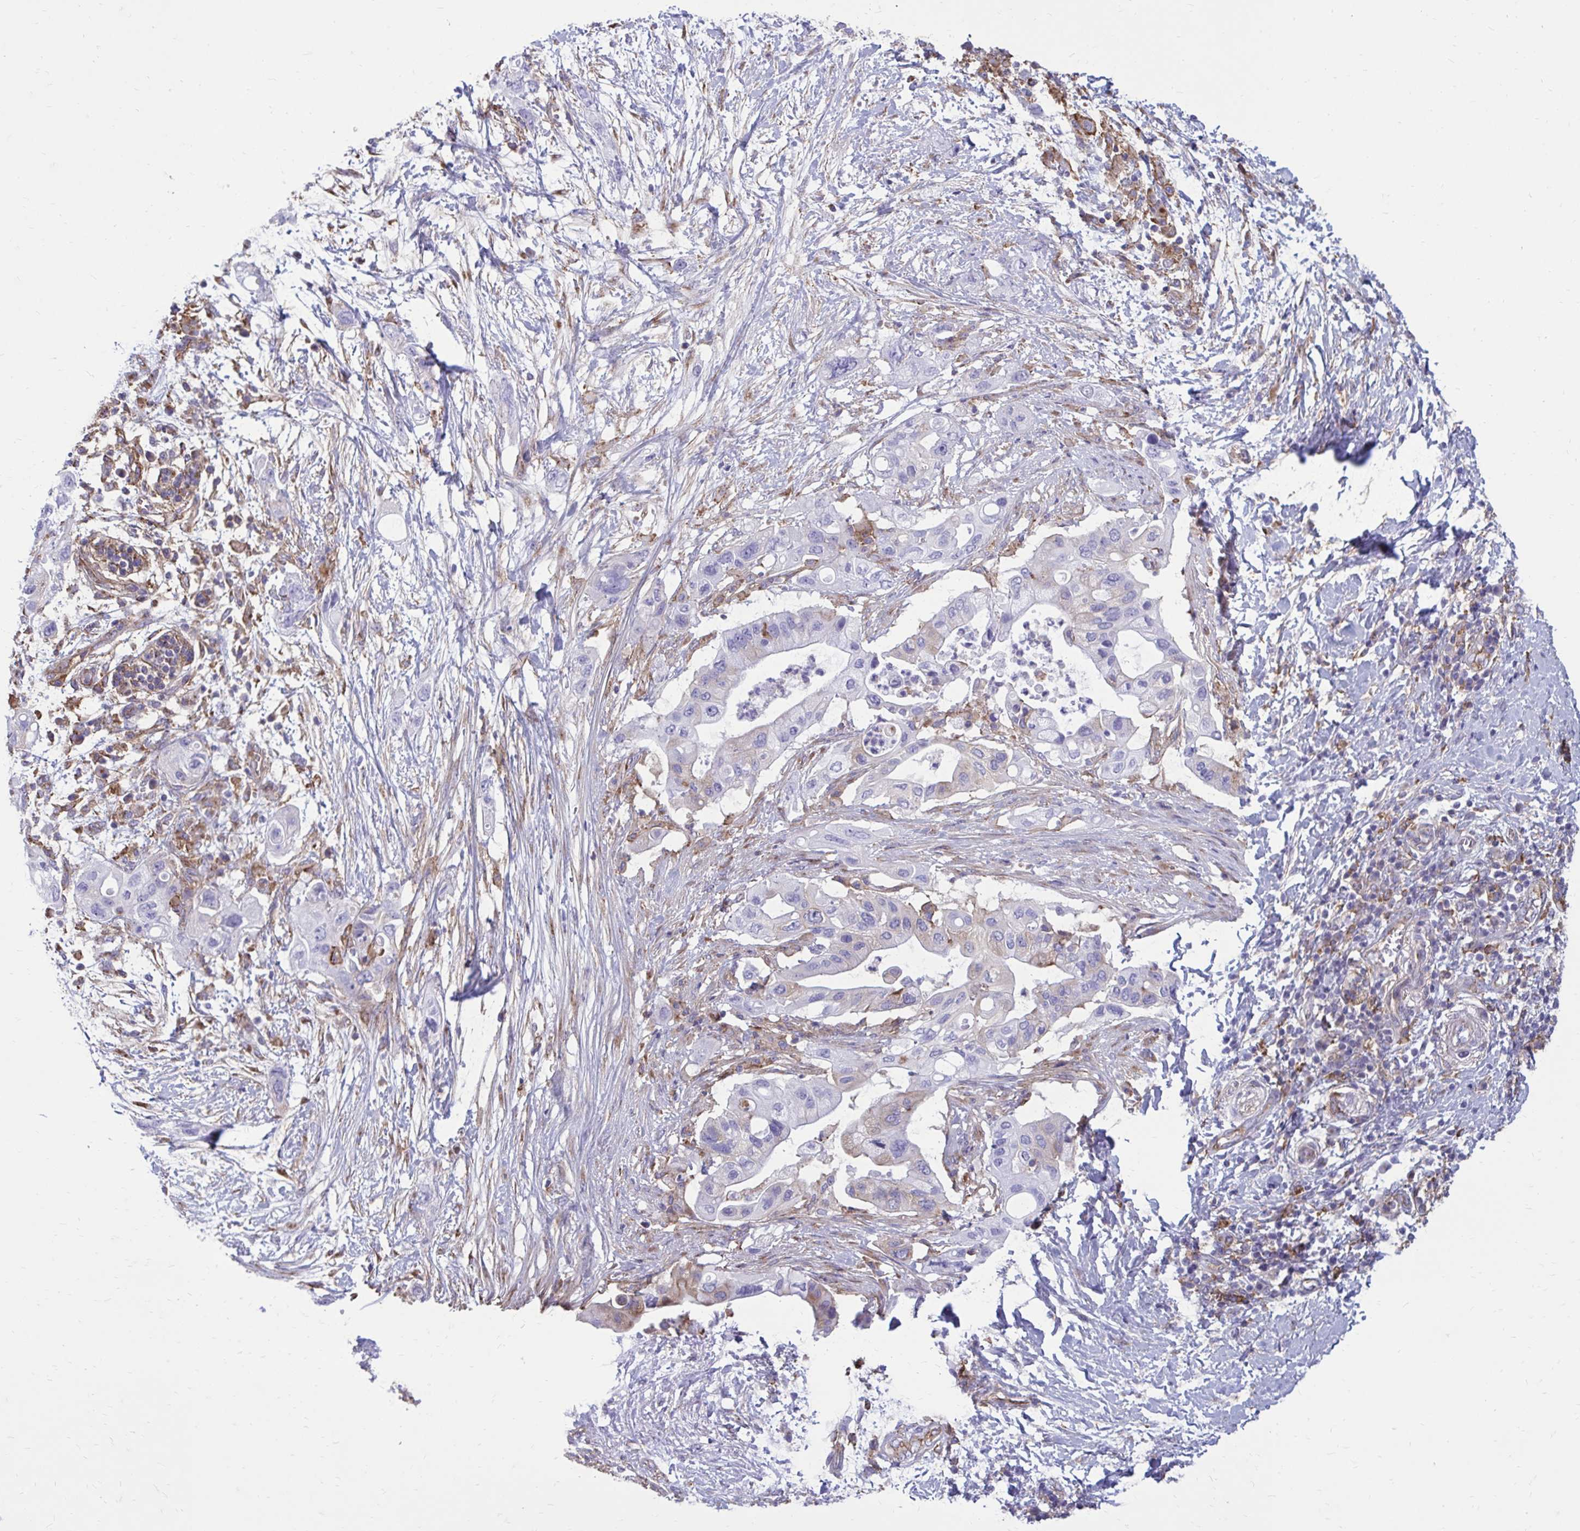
{"staining": {"intensity": "moderate", "quantity": "<25%", "location": "cytoplasmic/membranous"}, "tissue": "pancreatic cancer", "cell_type": "Tumor cells", "image_type": "cancer", "snomed": [{"axis": "morphology", "description": "Adenocarcinoma, NOS"}, {"axis": "topography", "description": "Pancreas"}], "caption": "There is low levels of moderate cytoplasmic/membranous staining in tumor cells of pancreatic cancer (adenocarcinoma), as demonstrated by immunohistochemical staining (brown color).", "gene": "CLTA", "patient": {"sex": "female", "age": 72}}